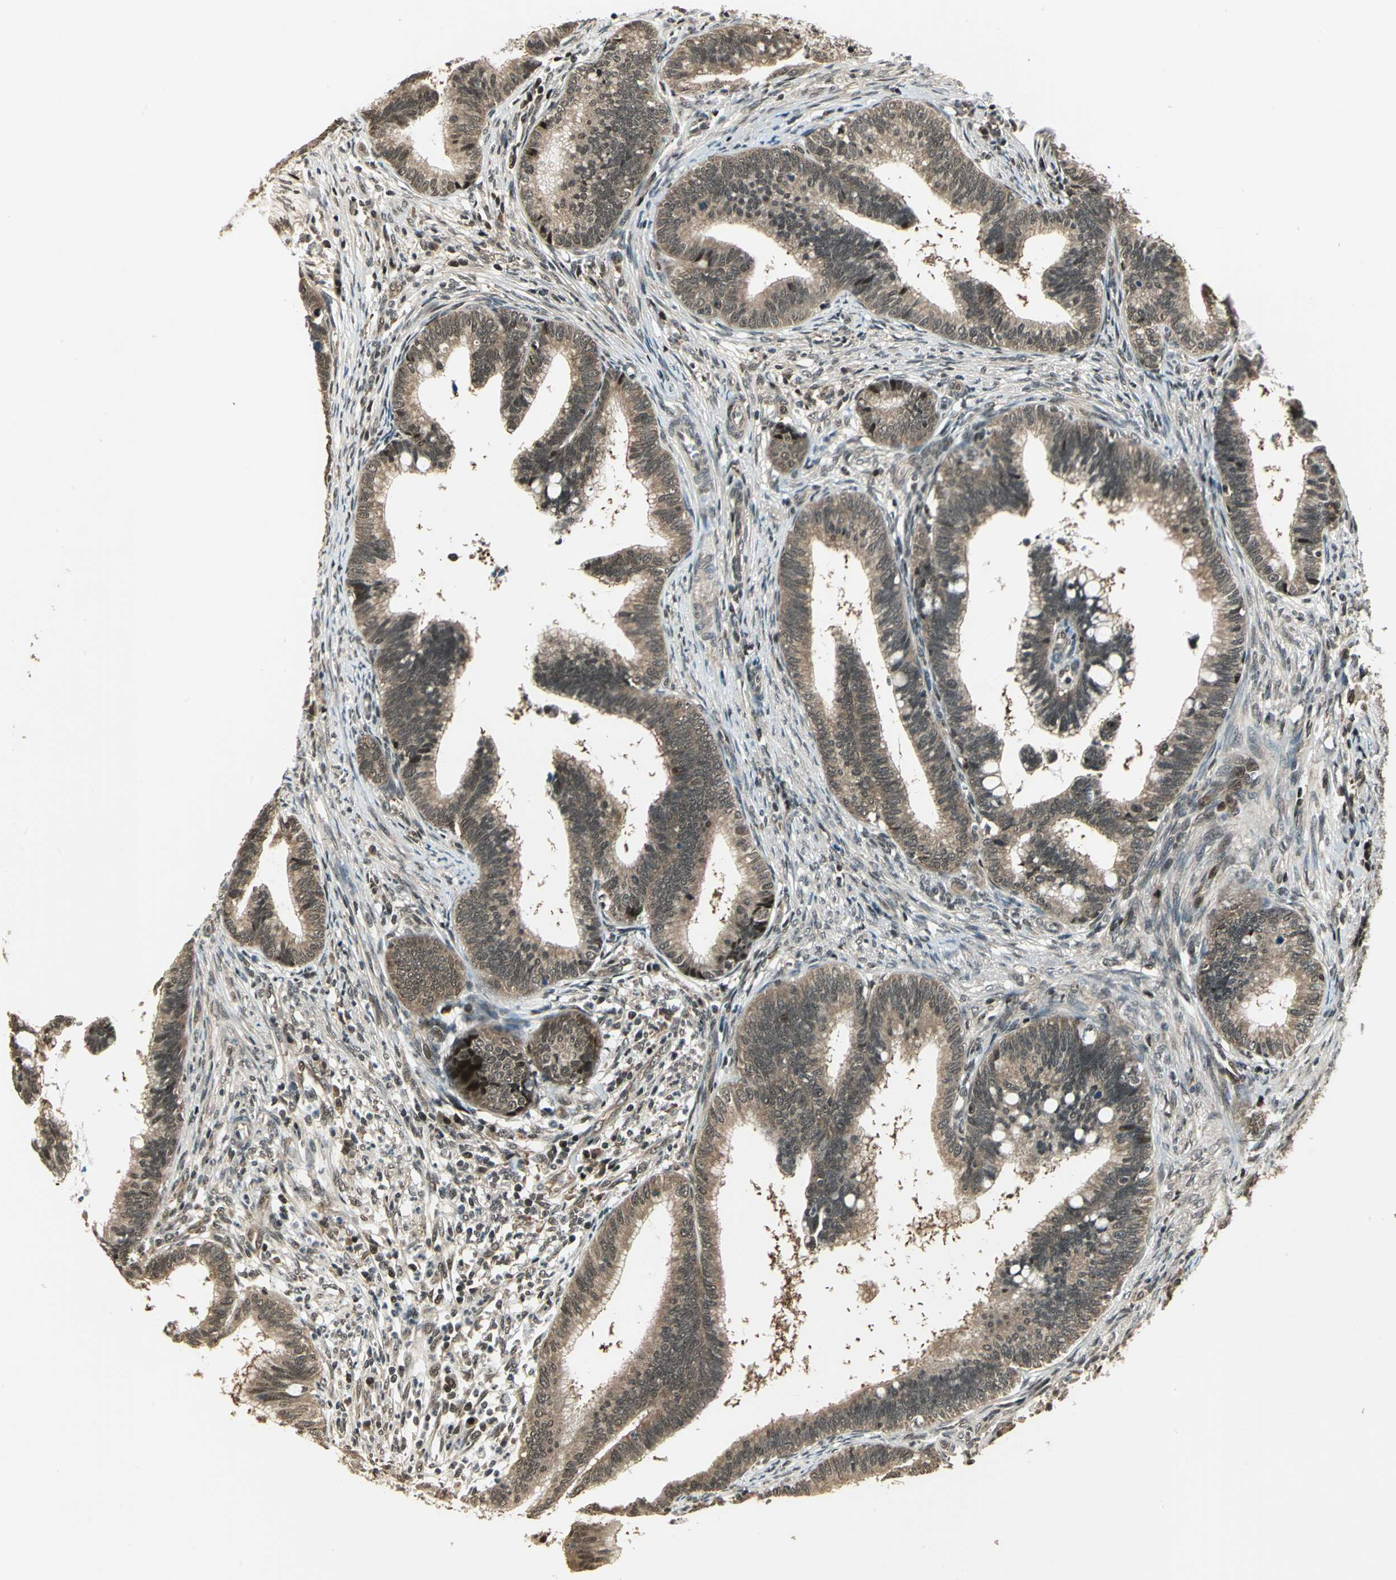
{"staining": {"intensity": "moderate", "quantity": ">75%", "location": "cytoplasmic/membranous,nuclear"}, "tissue": "cervical cancer", "cell_type": "Tumor cells", "image_type": "cancer", "snomed": [{"axis": "morphology", "description": "Adenocarcinoma, NOS"}, {"axis": "topography", "description": "Cervix"}], "caption": "Tumor cells exhibit medium levels of moderate cytoplasmic/membranous and nuclear positivity in approximately >75% of cells in cervical adenocarcinoma. (DAB (3,3'-diaminobenzidine) IHC, brown staining for protein, blue staining for nuclei).", "gene": "PSMC3", "patient": {"sex": "female", "age": 36}}